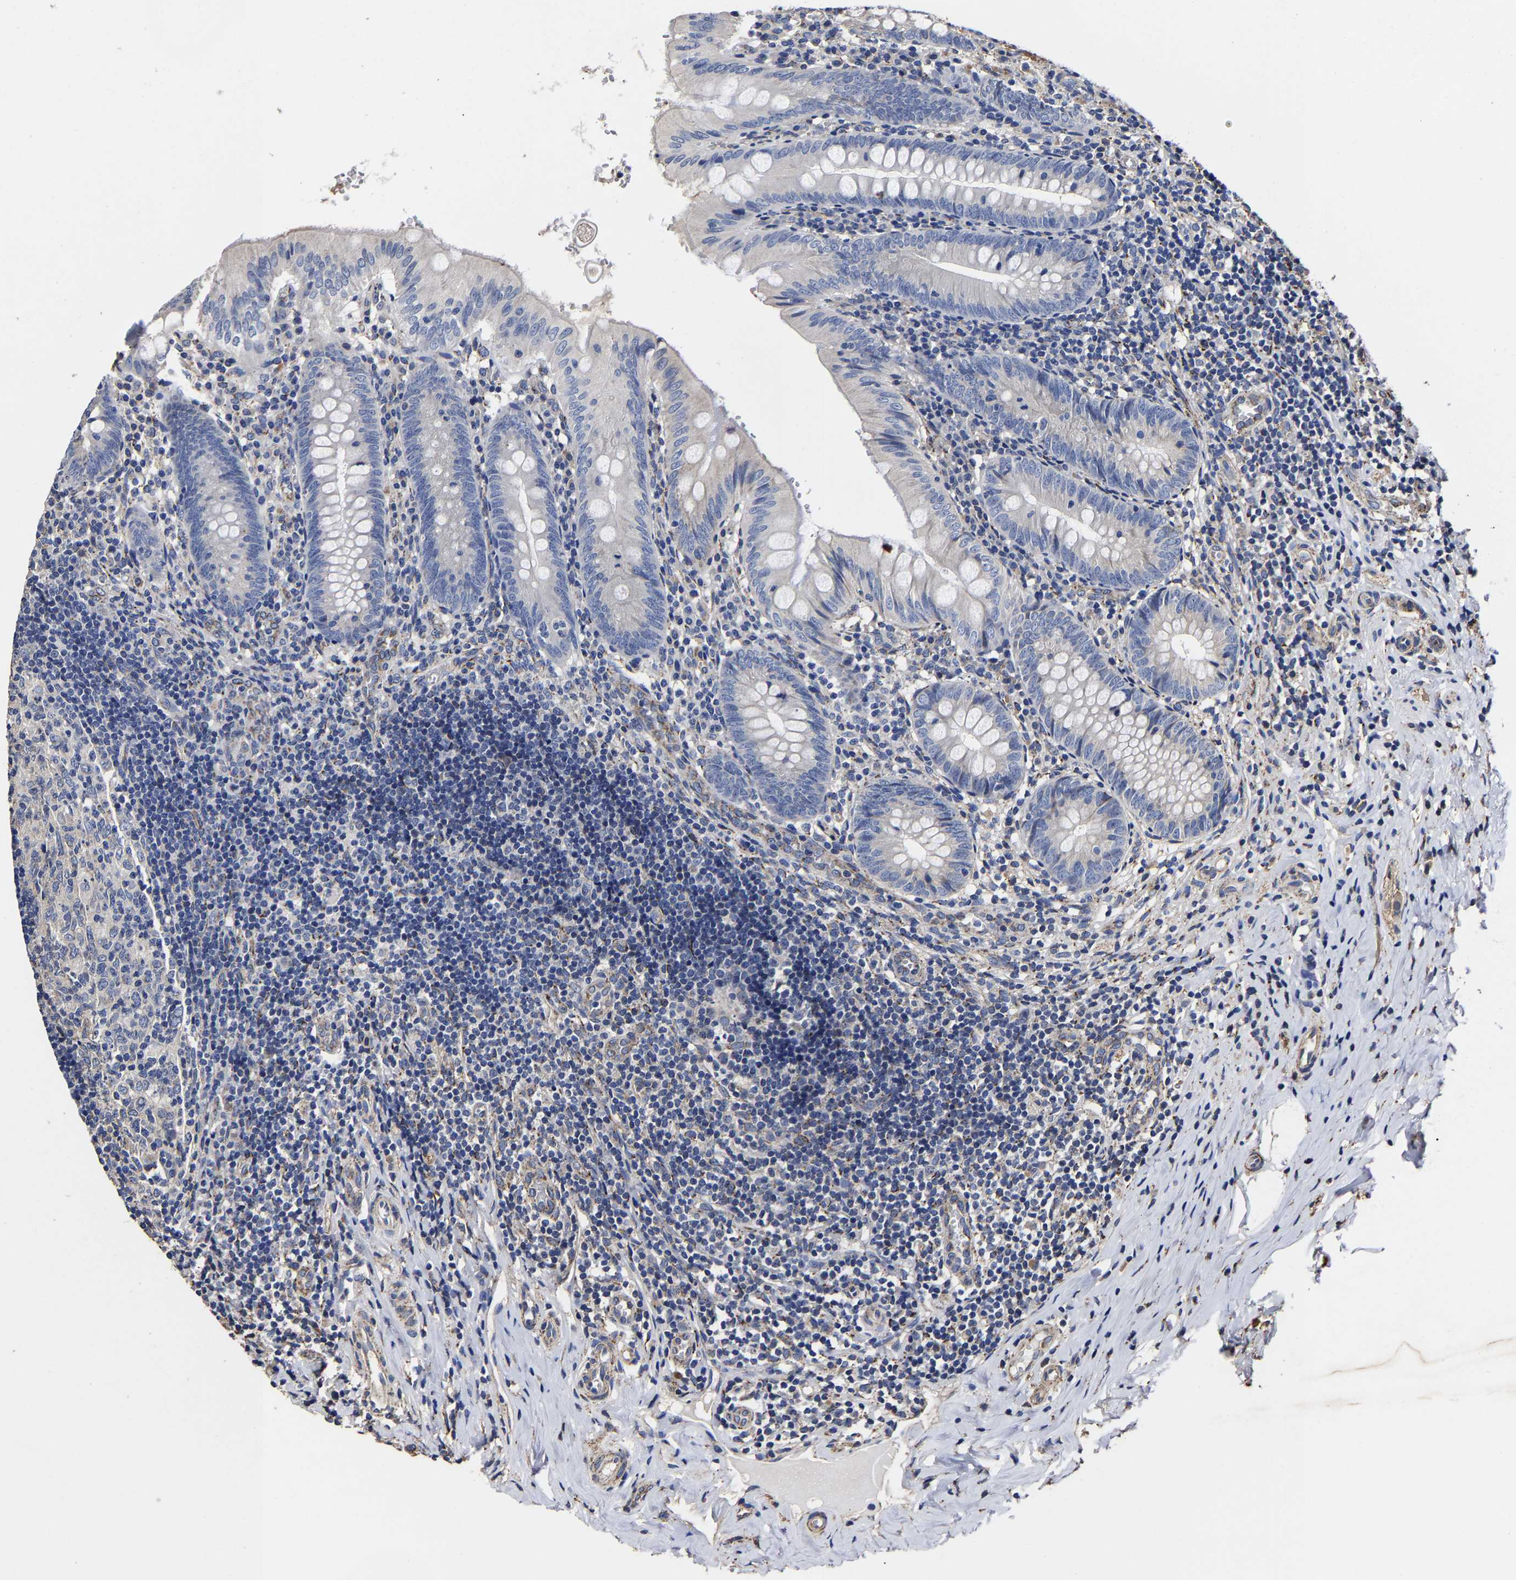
{"staining": {"intensity": "weak", "quantity": "25%-75%", "location": "cytoplasmic/membranous"}, "tissue": "appendix", "cell_type": "Glandular cells", "image_type": "normal", "snomed": [{"axis": "morphology", "description": "Normal tissue, NOS"}, {"axis": "topography", "description": "Appendix"}], "caption": "Protein expression by immunohistochemistry (IHC) shows weak cytoplasmic/membranous staining in approximately 25%-75% of glandular cells in unremarkable appendix.", "gene": "AASS", "patient": {"sex": "male", "age": 56}}